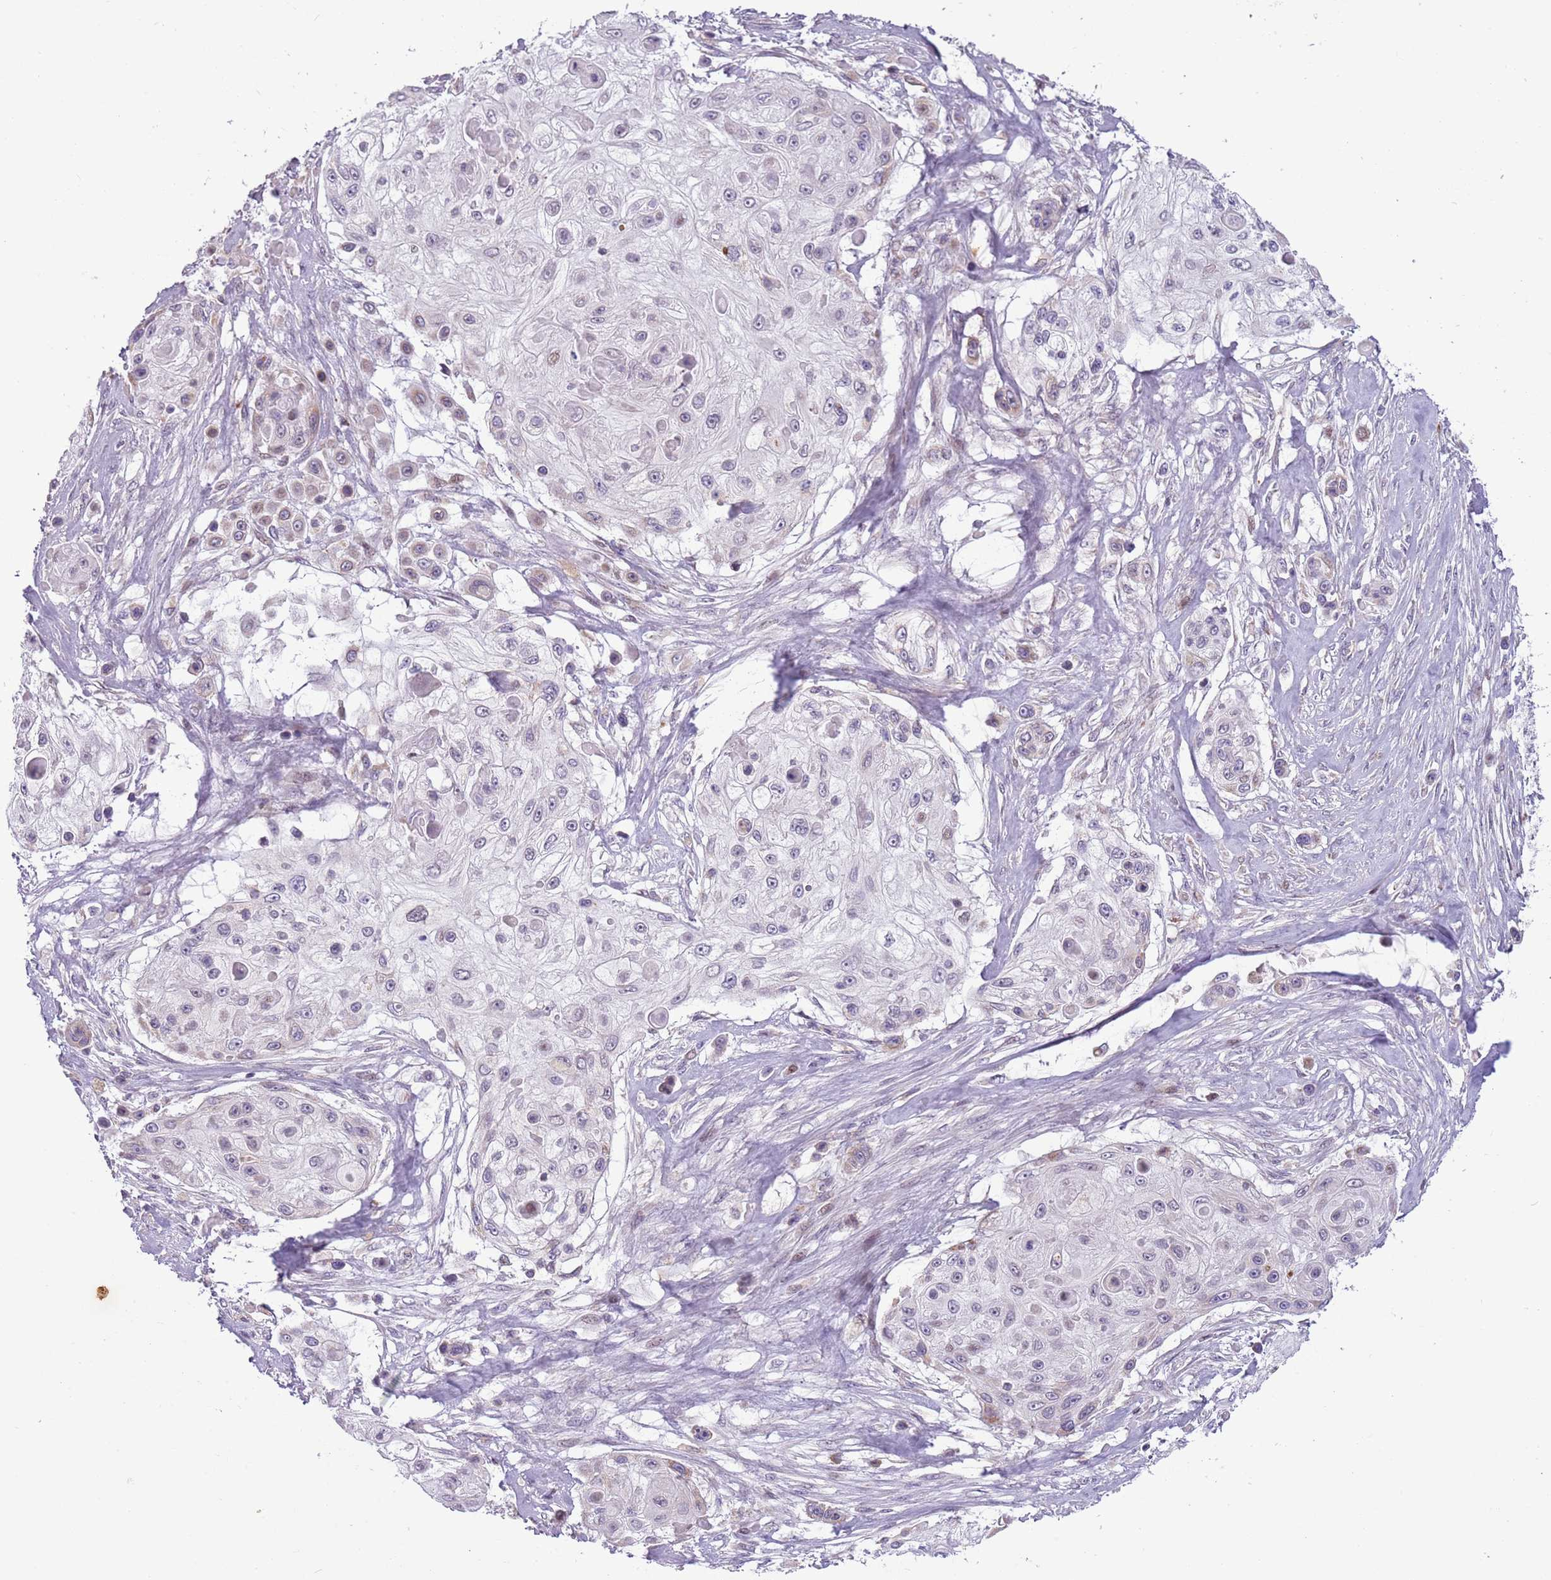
{"staining": {"intensity": "weak", "quantity": "<25%", "location": "cytoplasmic/membranous"}, "tissue": "skin cancer", "cell_type": "Tumor cells", "image_type": "cancer", "snomed": [{"axis": "morphology", "description": "Squamous cell carcinoma, NOS"}, {"axis": "topography", "description": "Skin"}], "caption": "Immunohistochemistry image of human skin cancer (squamous cell carcinoma) stained for a protein (brown), which exhibits no staining in tumor cells. (Brightfield microscopy of DAB immunohistochemistry at high magnification).", "gene": "MLLT11", "patient": {"sex": "male", "age": 67}}